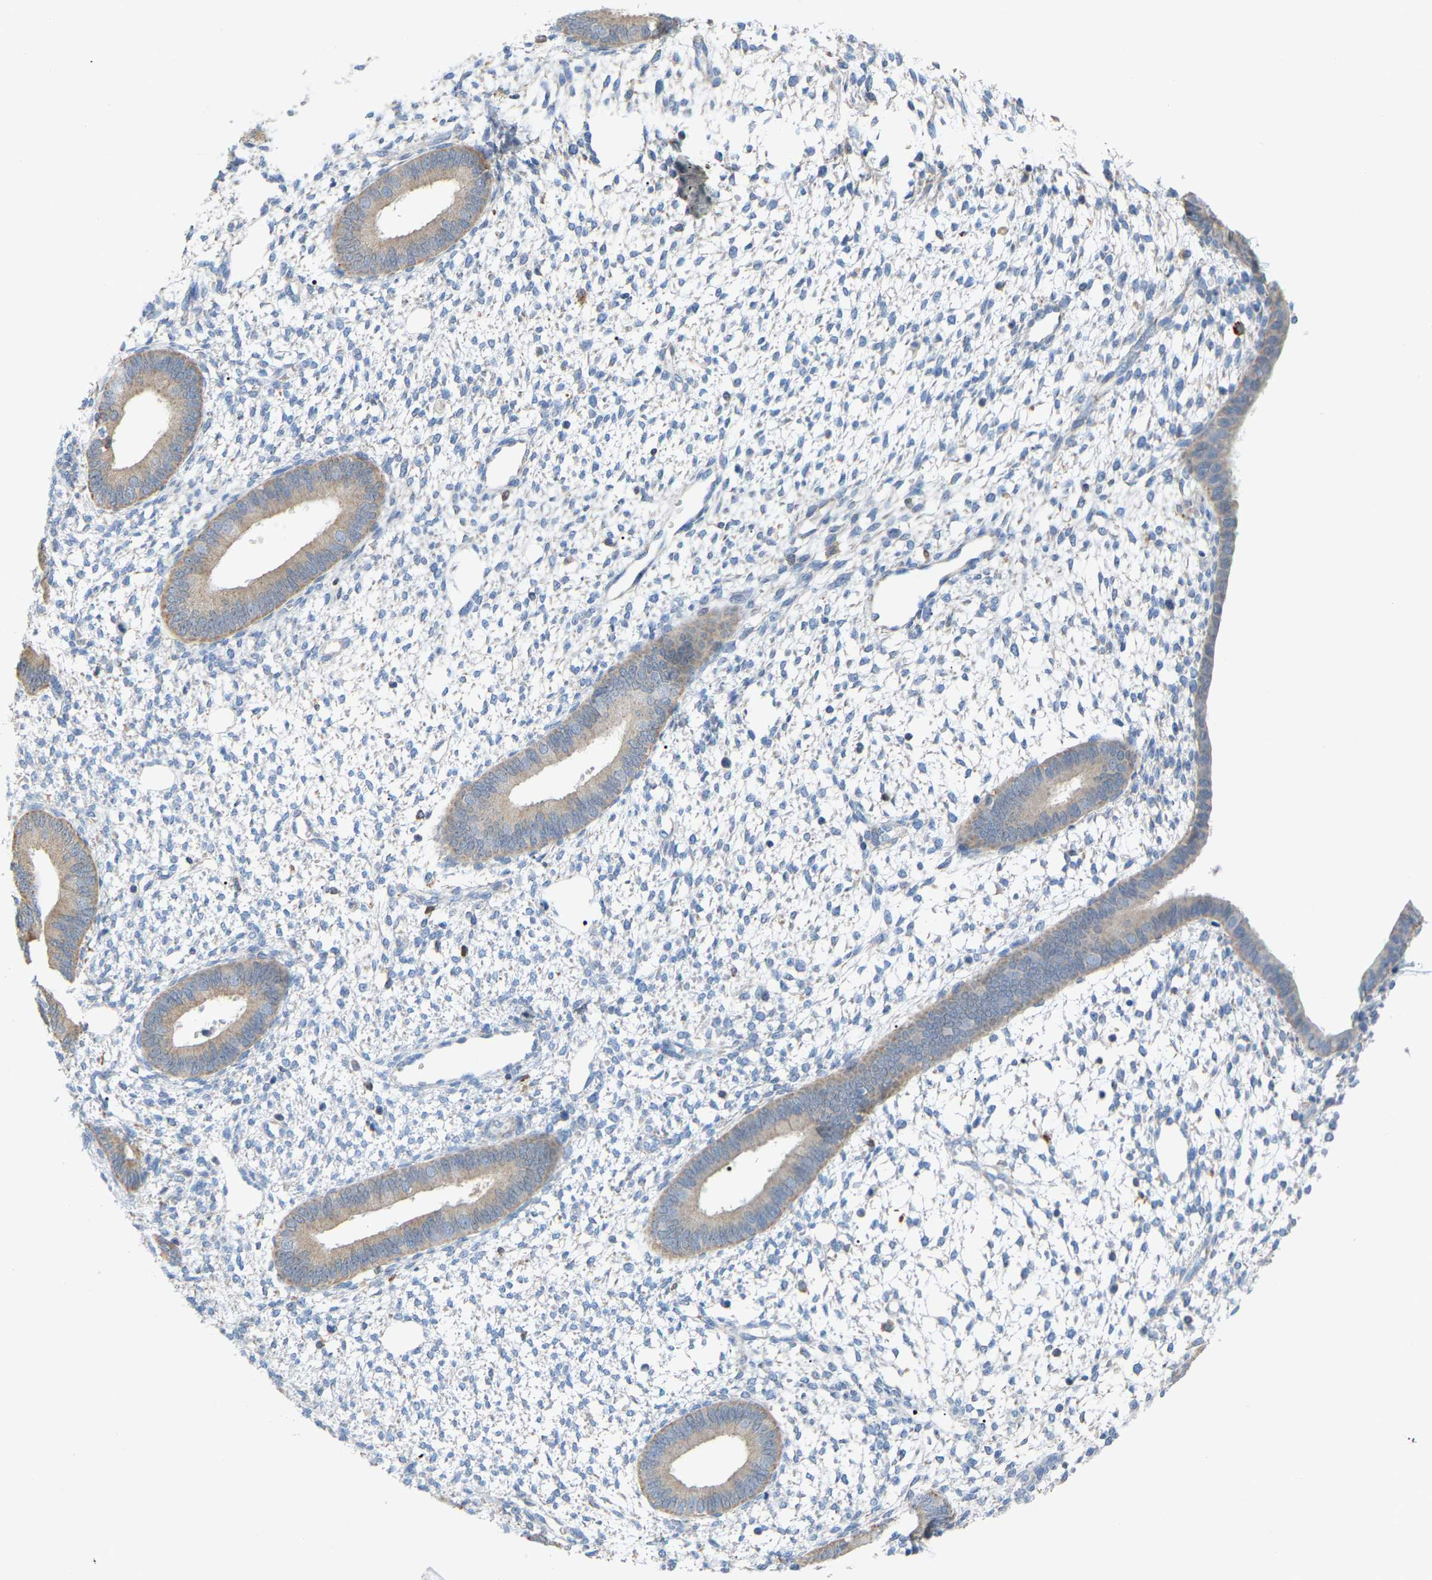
{"staining": {"intensity": "negative", "quantity": "none", "location": "none"}, "tissue": "endometrium", "cell_type": "Cells in endometrial stroma", "image_type": "normal", "snomed": [{"axis": "morphology", "description": "Normal tissue, NOS"}, {"axis": "topography", "description": "Endometrium"}], "caption": "IHC histopathology image of benign human endometrium stained for a protein (brown), which reveals no positivity in cells in endometrial stroma.", "gene": "CROT", "patient": {"sex": "female", "age": 46}}